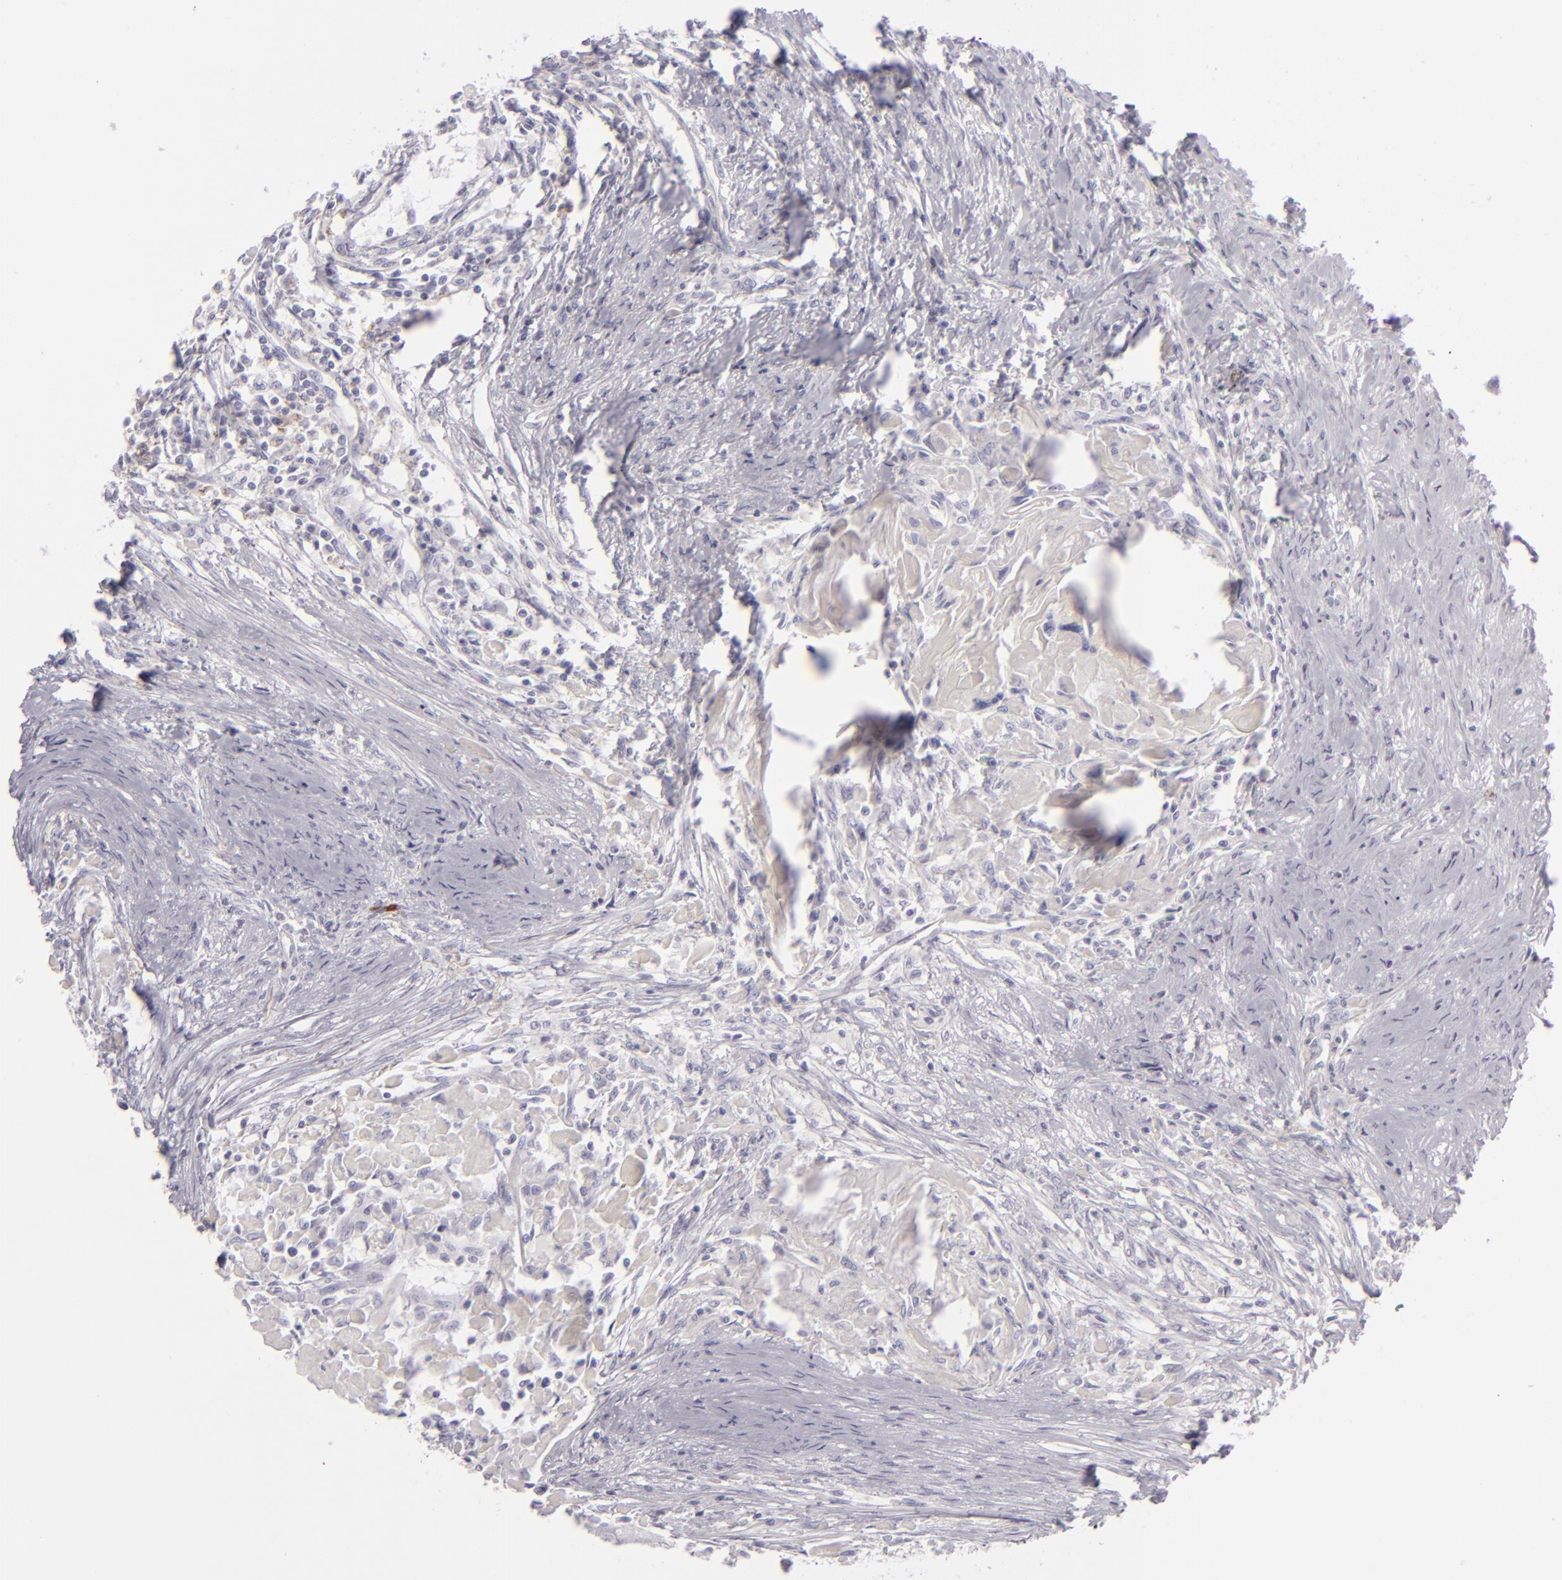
{"staining": {"intensity": "negative", "quantity": "none", "location": "none"}, "tissue": "head and neck cancer", "cell_type": "Tumor cells", "image_type": "cancer", "snomed": [{"axis": "morphology", "description": "Squamous cell carcinoma, NOS"}, {"axis": "topography", "description": "Head-Neck"}], "caption": "This is an IHC image of head and neck cancer (squamous cell carcinoma). There is no staining in tumor cells.", "gene": "CDX2", "patient": {"sex": "male", "age": 64}}